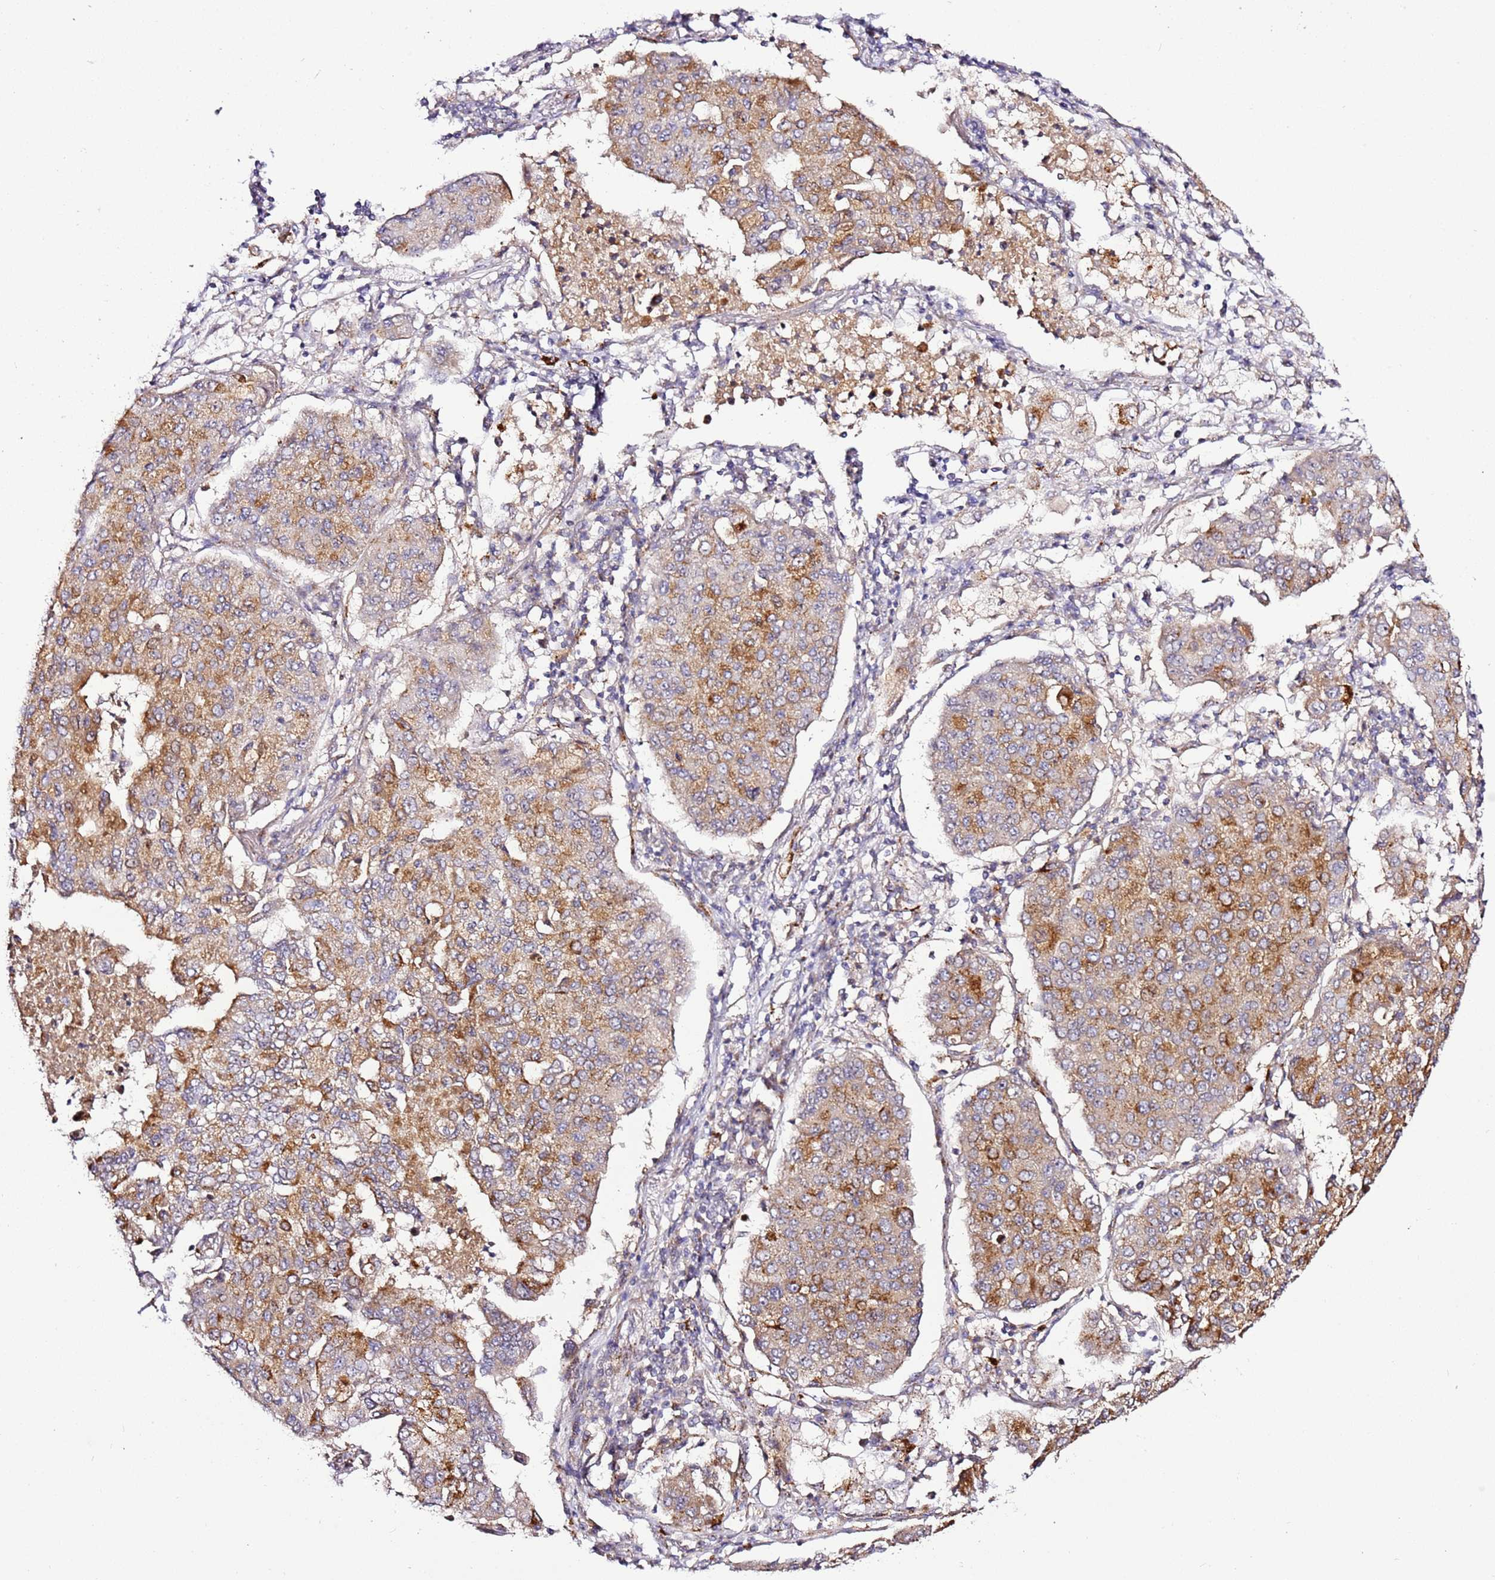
{"staining": {"intensity": "moderate", "quantity": ">75%", "location": "cytoplasmic/membranous"}, "tissue": "lung cancer", "cell_type": "Tumor cells", "image_type": "cancer", "snomed": [{"axis": "morphology", "description": "Squamous cell carcinoma, NOS"}, {"axis": "topography", "description": "Lung"}], "caption": "Human squamous cell carcinoma (lung) stained for a protein (brown) displays moderate cytoplasmic/membranous positive expression in about >75% of tumor cells.", "gene": "PVRIG", "patient": {"sex": "male", "age": 74}}